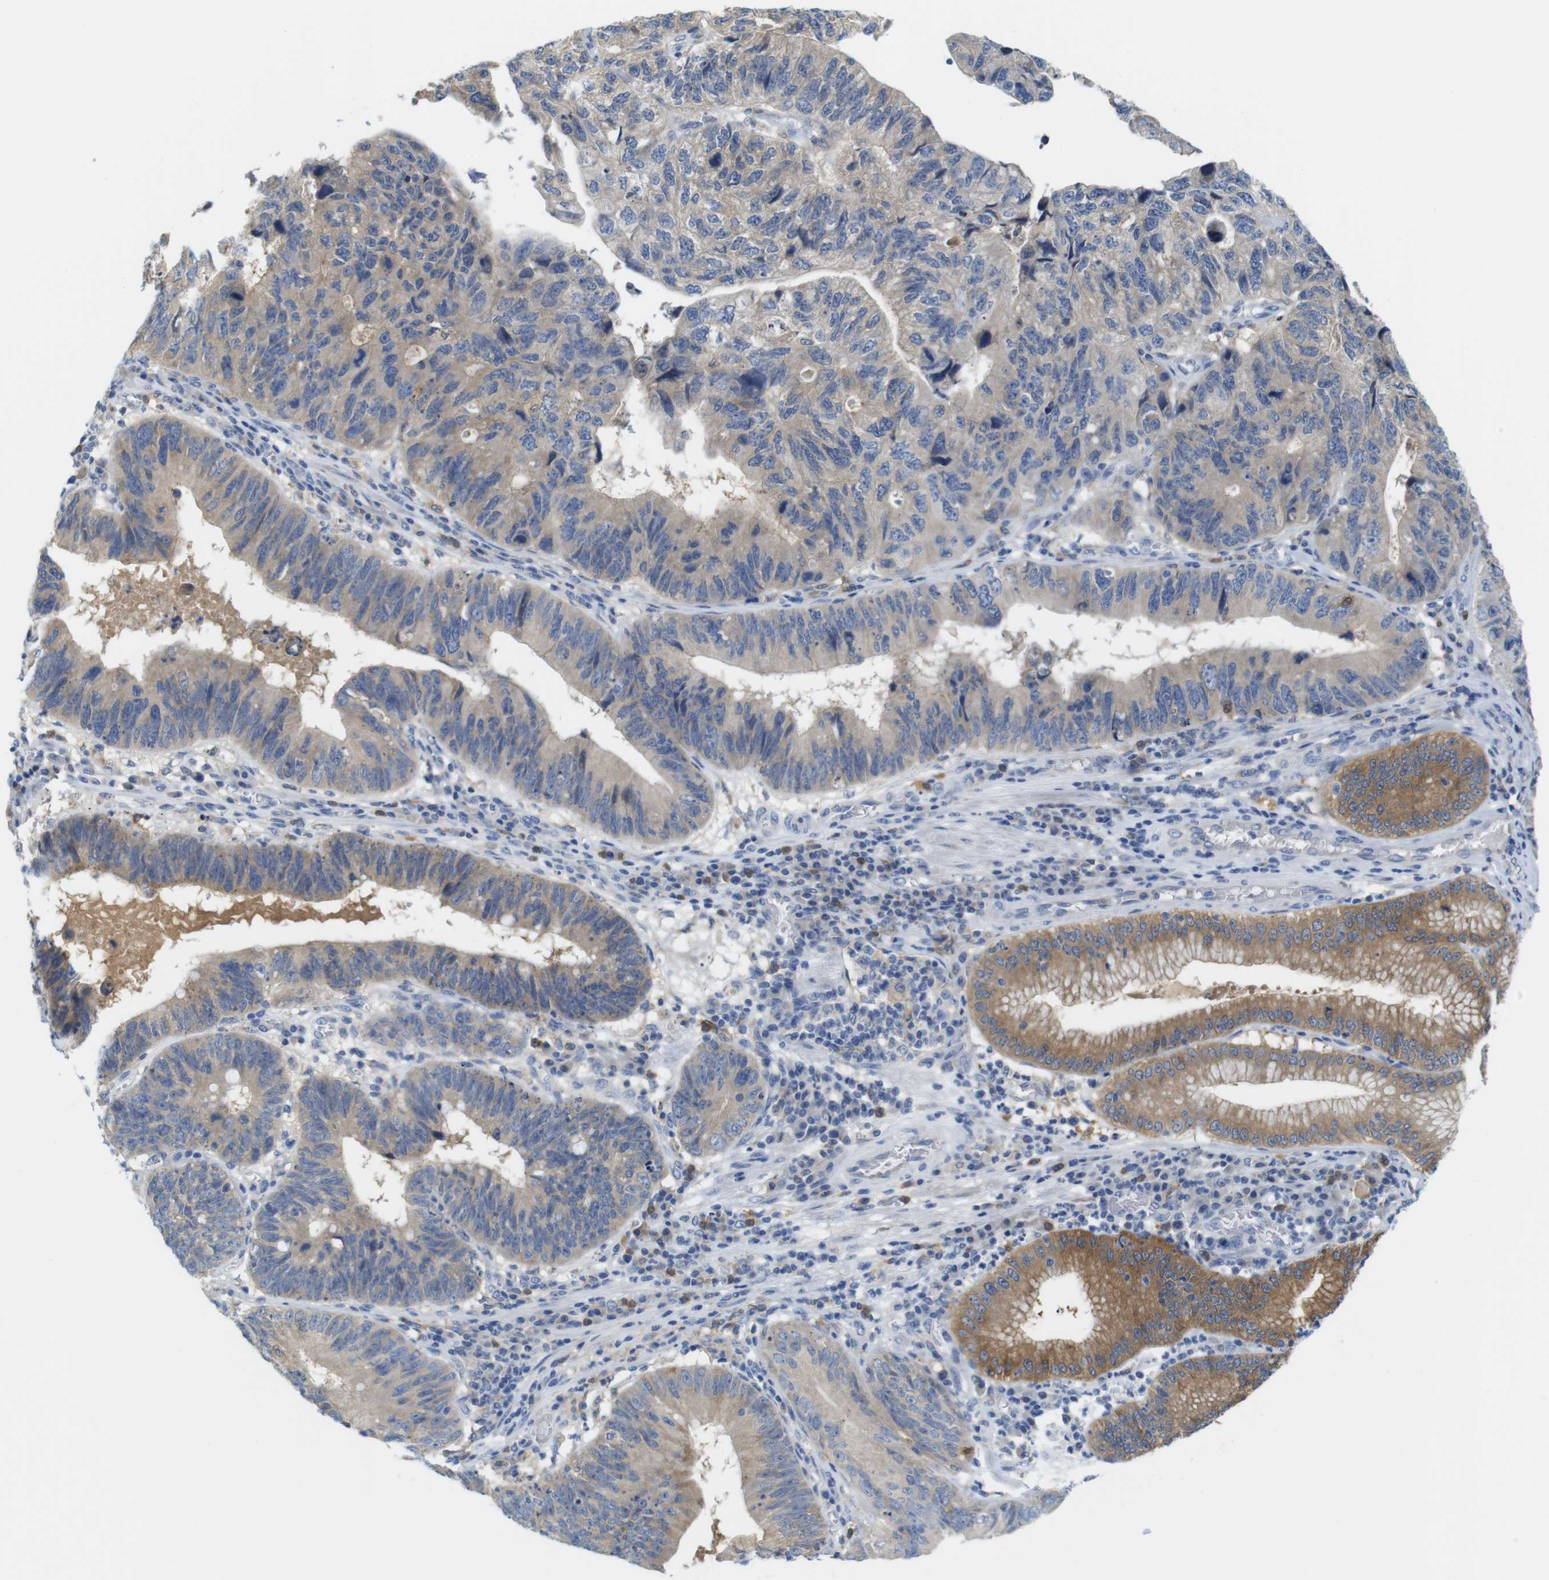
{"staining": {"intensity": "moderate", "quantity": ">75%", "location": "cytoplasmic/membranous"}, "tissue": "stomach cancer", "cell_type": "Tumor cells", "image_type": "cancer", "snomed": [{"axis": "morphology", "description": "Adenocarcinoma, NOS"}, {"axis": "topography", "description": "Stomach"}], "caption": "Adenocarcinoma (stomach) stained with a protein marker shows moderate staining in tumor cells.", "gene": "NEBL", "patient": {"sex": "male", "age": 59}}